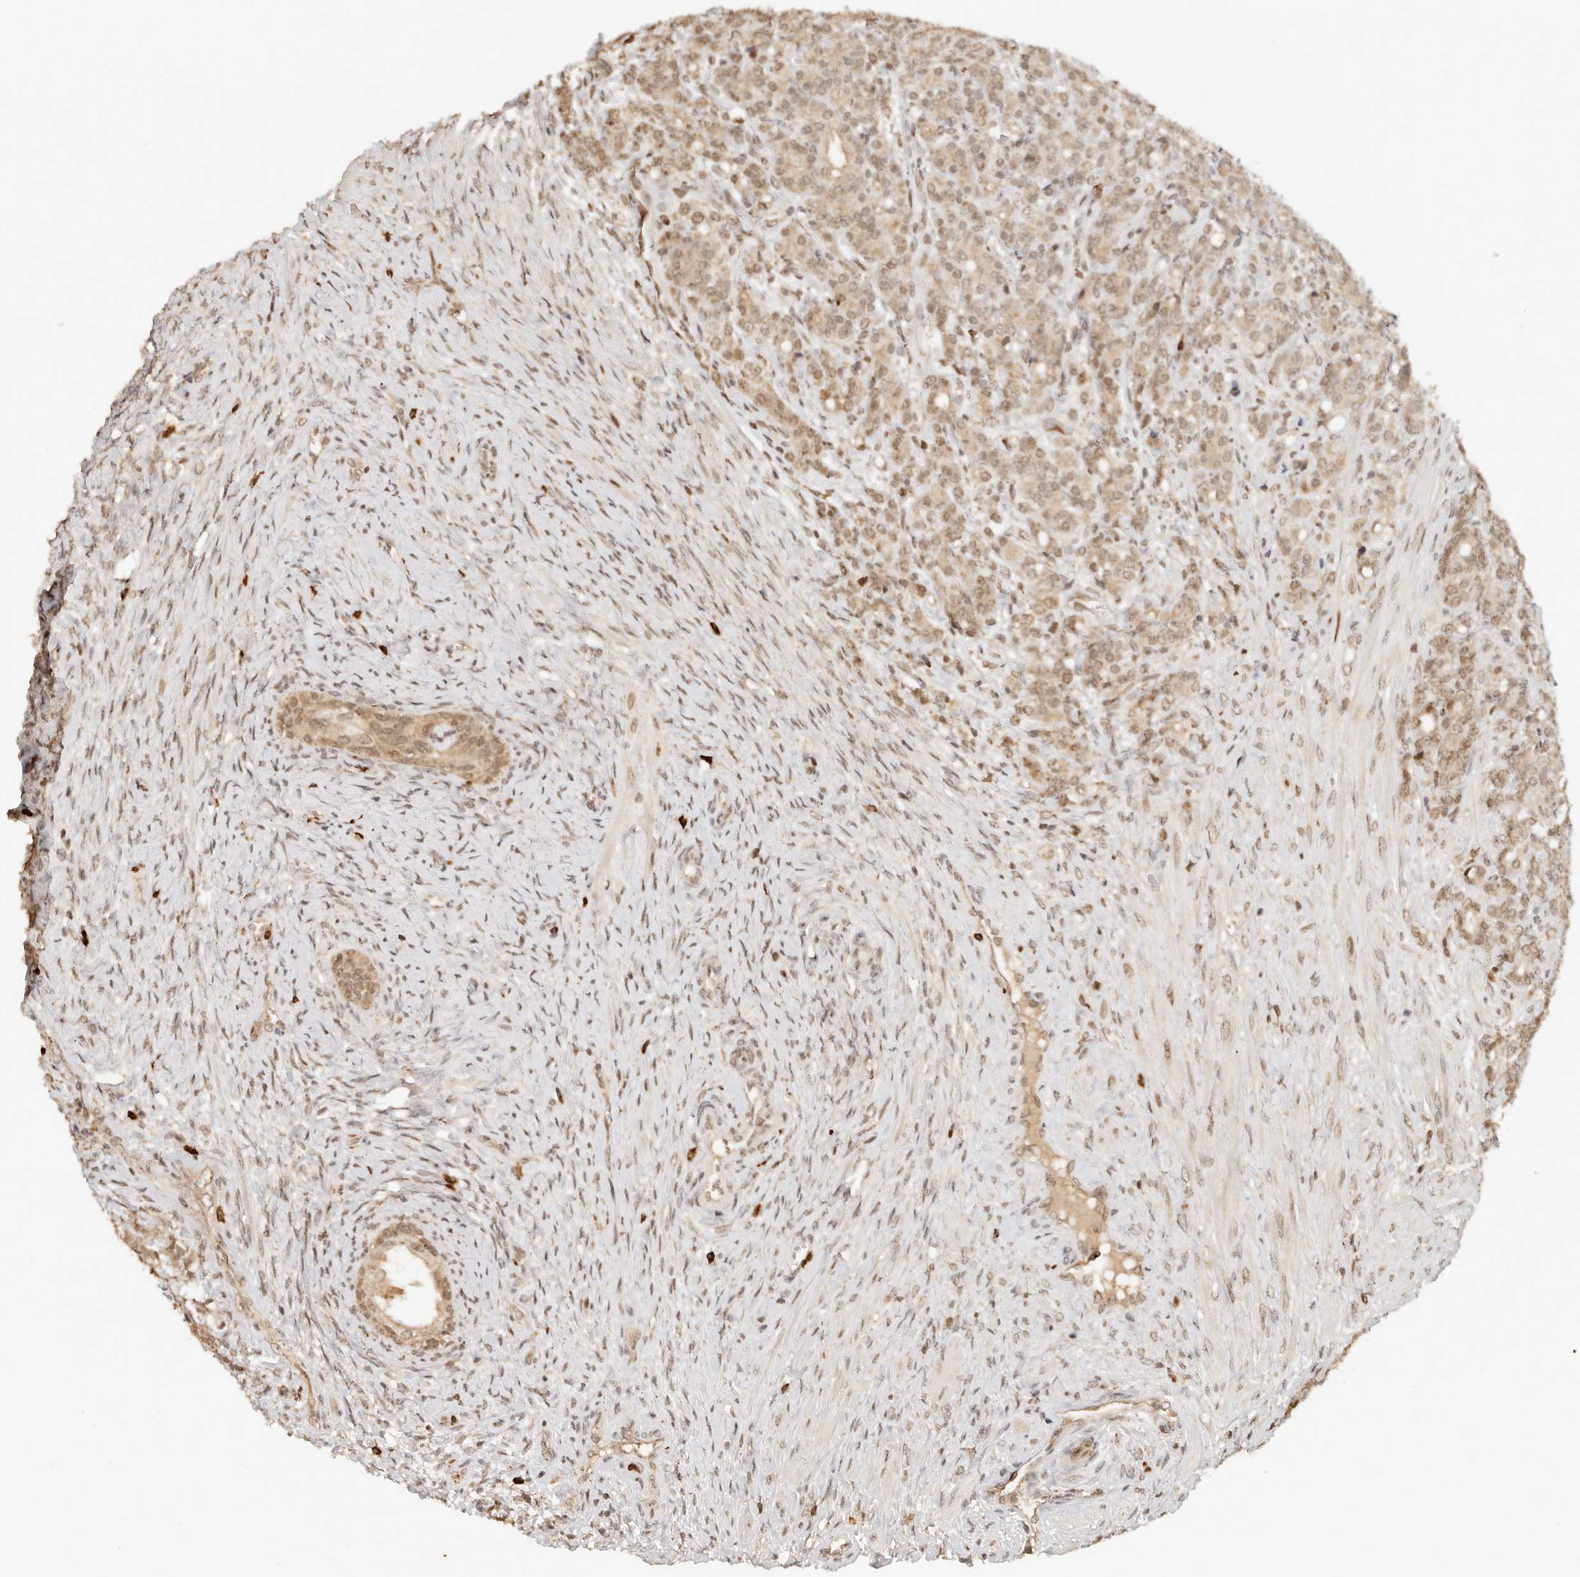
{"staining": {"intensity": "weak", "quantity": ">75%", "location": "cytoplasmic/membranous,nuclear"}, "tissue": "prostate cancer", "cell_type": "Tumor cells", "image_type": "cancer", "snomed": [{"axis": "morphology", "description": "Adenocarcinoma, High grade"}, {"axis": "topography", "description": "Prostate"}], "caption": "Human prostate adenocarcinoma (high-grade) stained with a protein marker demonstrates weak staining in tumor cells.", "gene": "NPAS2", "patient": {"sex": "male", "age": 62}}